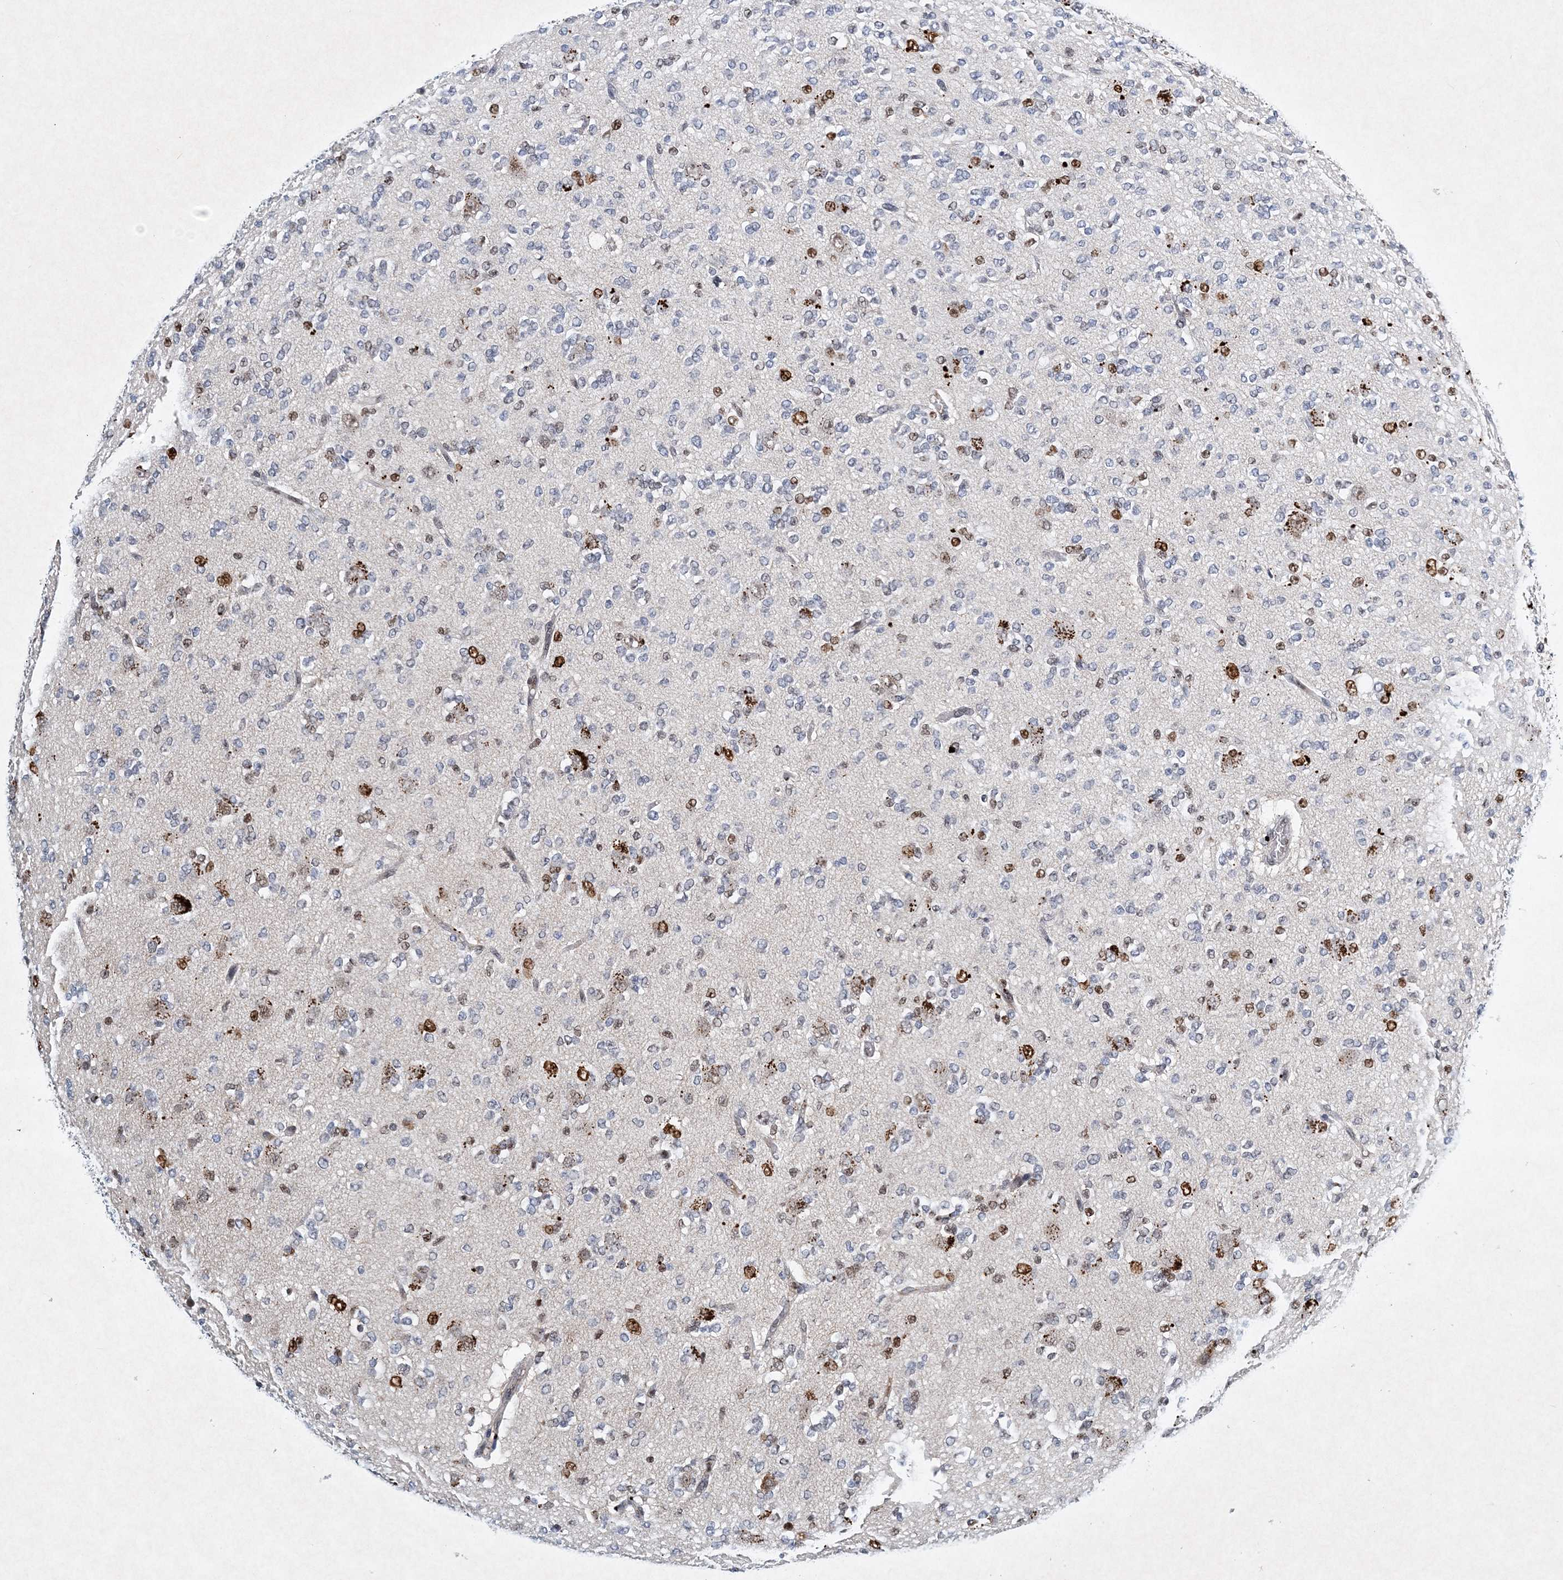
{"staining": {"intensity": "moderate", "quantity": "<25%", "location": "nuclear"}, "tissue": "glioma", "cell_type": "Tumor cells", "image_type": "cancer", "snomed": [{"axis": "morphology", "description": "Glioma, malignant, Low grade"}, {"axis": "topography", "description": "Brain"}], "caption": "High-magnification brightfield microscopy of glioma stained with DAB (3,3'-diaminobenzidine) (brown) and counterstained with hematoxylin (blue). tumor cells exhibit moderate nuclear positivity is appreciated in about<25% of cells.", "gene": "KPNA4", "patient": {"sex": "male", "age": 38}}